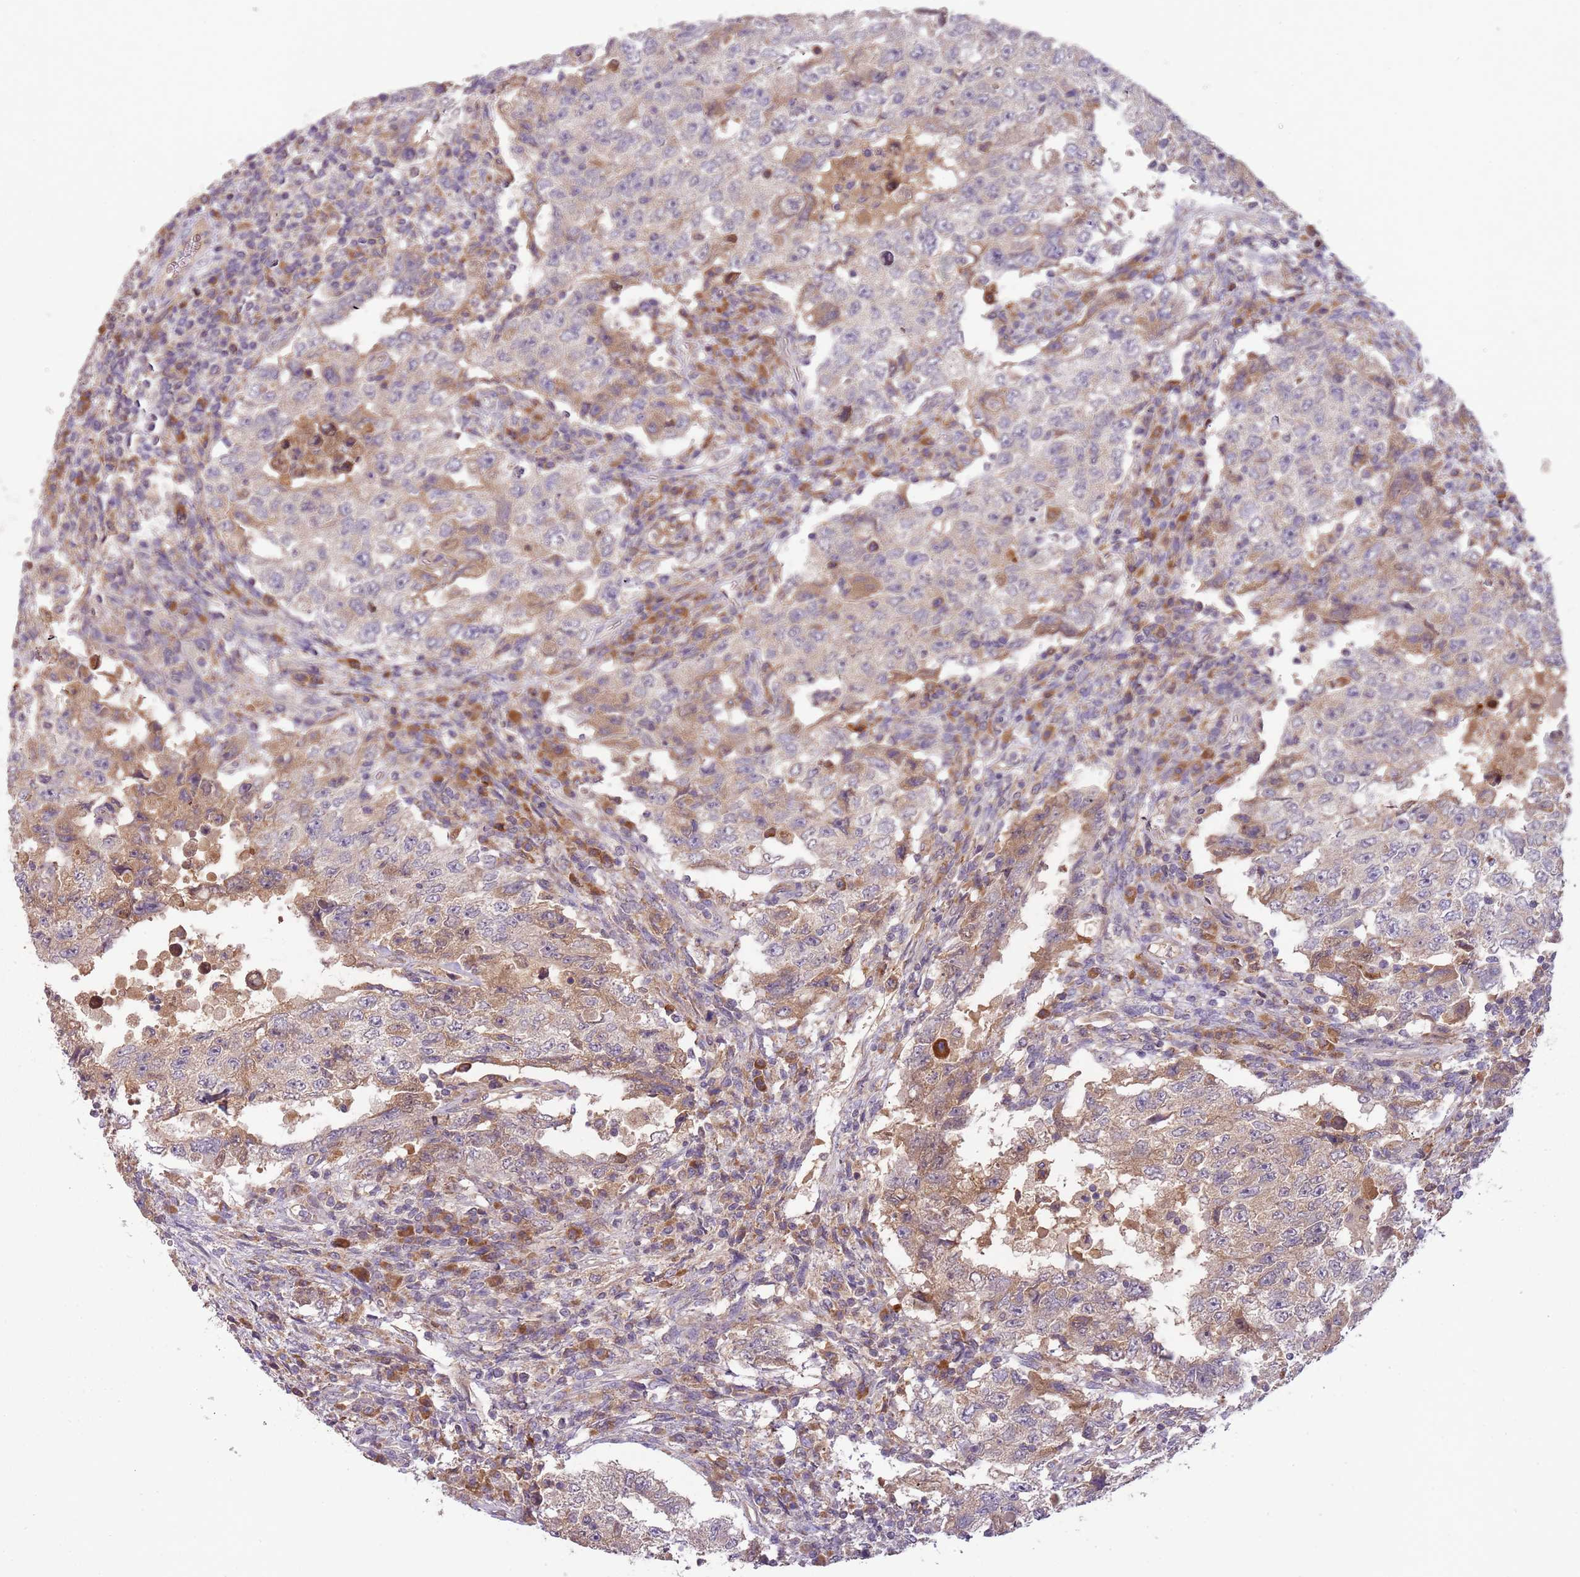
{"staining": {"intensity": "weak", "quantity": "25%-75%", "location": "cytoplasmic/membranous"}, "tissue": "testis cancer", "cell_type": "Tumor cells", "image_type": "cancer", "snomed": [{"axis": "morphology", "description": "Carcinoma, Embryonal, NOS"}, {"axis": "topography", "description": "Testis"}], "caption": "Immunohistochemistry photomicrograph of neoplastic tissue: human testis cancer (embryonal carcinoma) stained using immunohistochemistry (IHC) displays low levels of weak protein expression localized specifically in the cytoplasmic/membranous of tumor cells, appearing as a cytoplasmic/membranous brown color.", "gene": "FECH", "patient": {"sex": "male", "age": 26}}